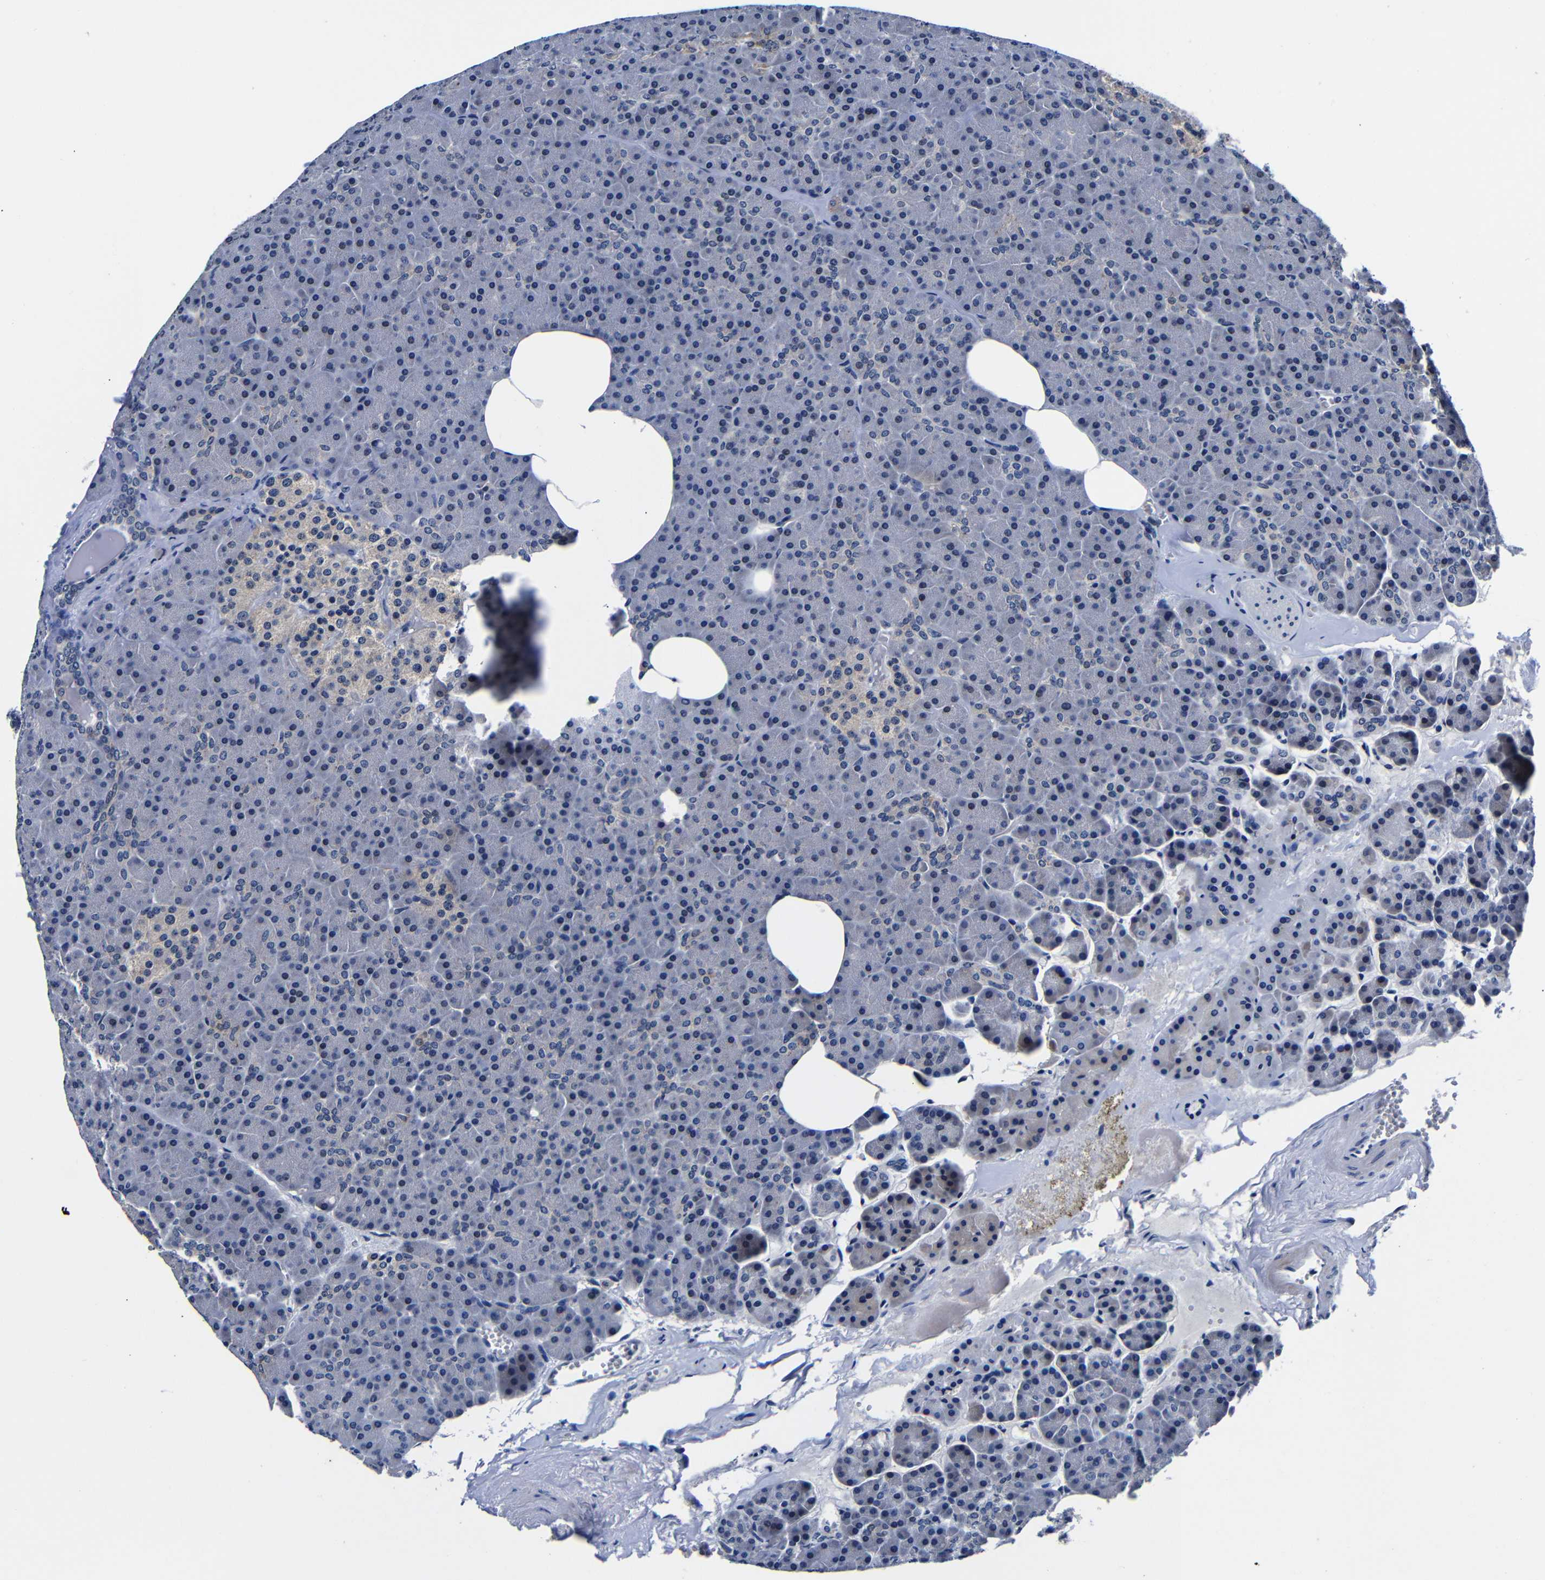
{"staining": {"intensity": "weak", "quantity": "<25%", "location": "nuclear"}, "tissue": "pancreas", "cell_type": "Exocrine glandular cells", "image_type": "normal", "snomed": [{"axis": "morphology", "description": "Normal tissue, NOS"}, {"axis": "topography", "description": "Pancreas"}], "caption": "Pancreas was stained to show a protein in brown. There is no significant staining in exocrine glandular cells. Brightfield microscopy of IHC stained with DAB (brown) and hematoxylin (blue), captured at high magnification.", "gene": "DEPP1", "patient": {"sex": "female", "age": 35}}